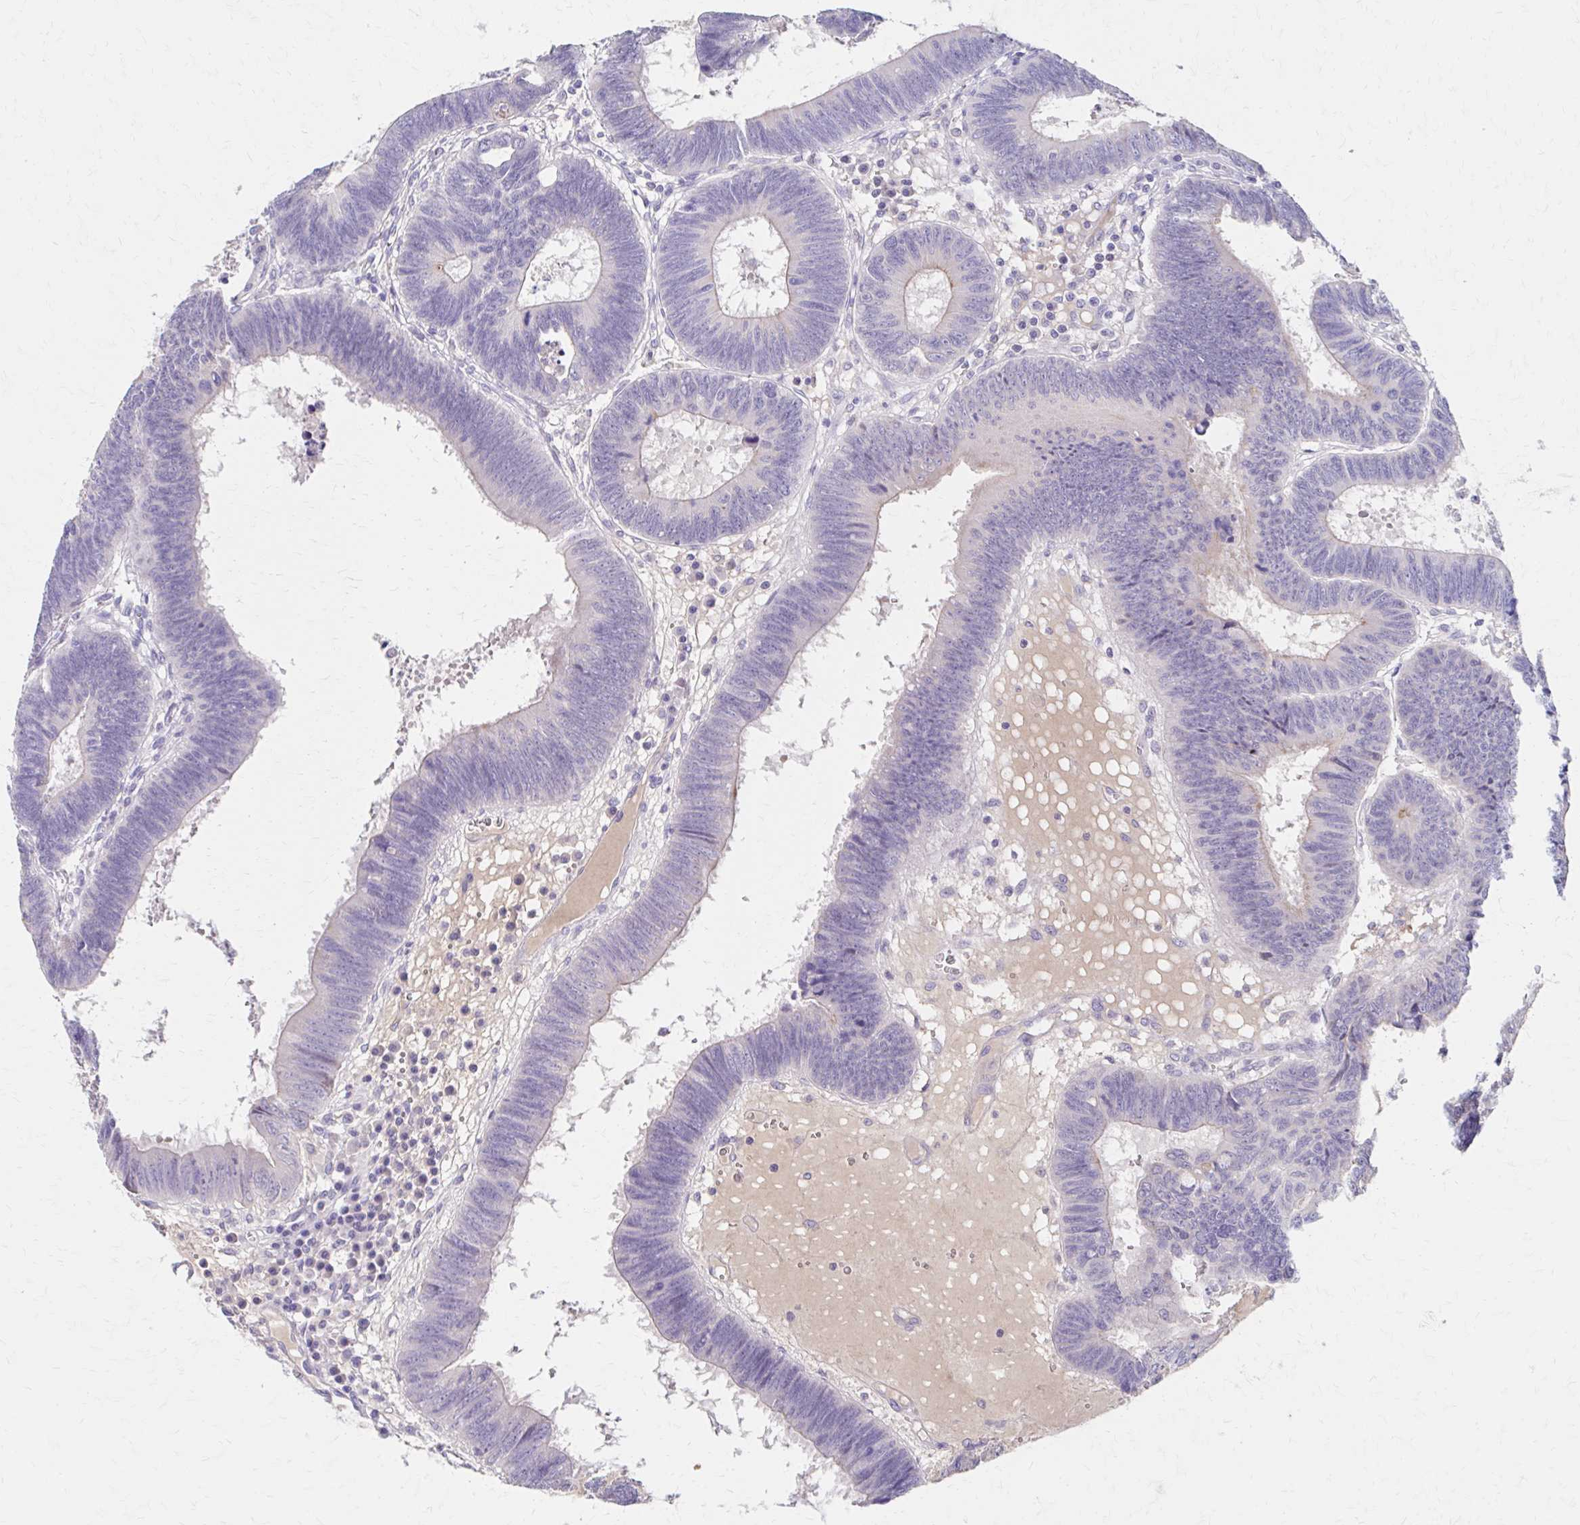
{"staining": {"intensity": "weak", "quantity": "<25%", "location": "cytoplasmic/membranous"}, "tissue": "colorectal cancer", "cell_type": "Tumor cells", "image_type": "cancer", "snomed": [{"axis": "morphology", "description": "Adenocarcinoma, NOS"}, {"axis": "topography", "description": "Colon"}], "caption": "The histopathology image shows no significant staining in tumor cells of colorectal cancer (adenocarcinoma). Nuclei are stained in blue.", "gene": "AZGP1", "patient": {"sex": "male", "age": 62}}